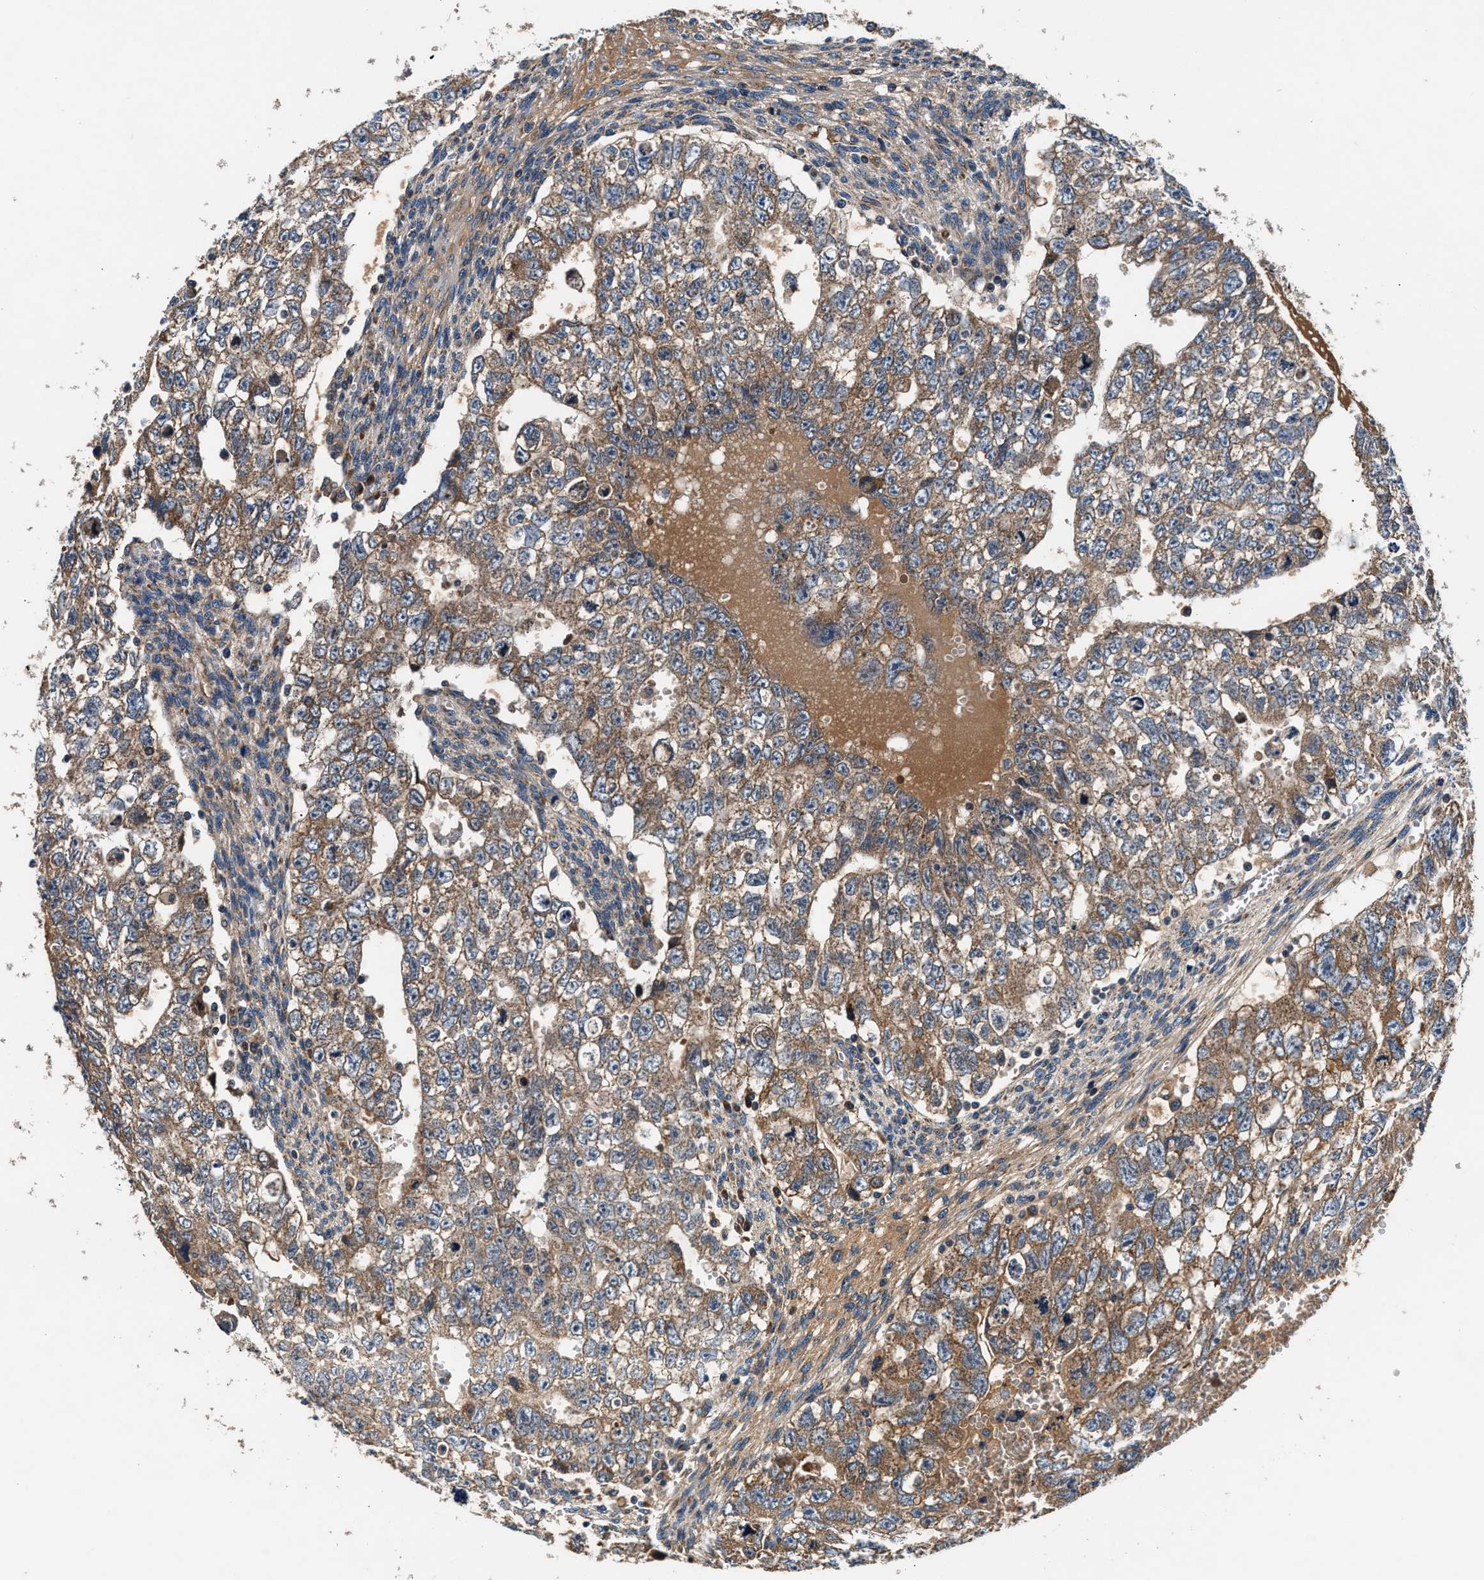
{"staining": {"intensity": "moderate", "quantity": ">75%", "location": "cytoplasmic/membranous"}, "tissue": "testis cancer", "cell_type": "Tumor cells", "image_type": "cancer", "snomed": [{"axis": "morphology", "description": "Seminoma, NOS"}, {"axis": "morphology", "description": "Carcinoma, Embryonal, NOS"}, {"axis": "topography", "description": "Testis"}], "caption": "A medium amount of moderate cytoplasmic/membranous staining is present in about >75% of tumor cells in testis seminoma tissue.", "gene": "IMMT", "patient": {"sex": "male", "age": 38}}